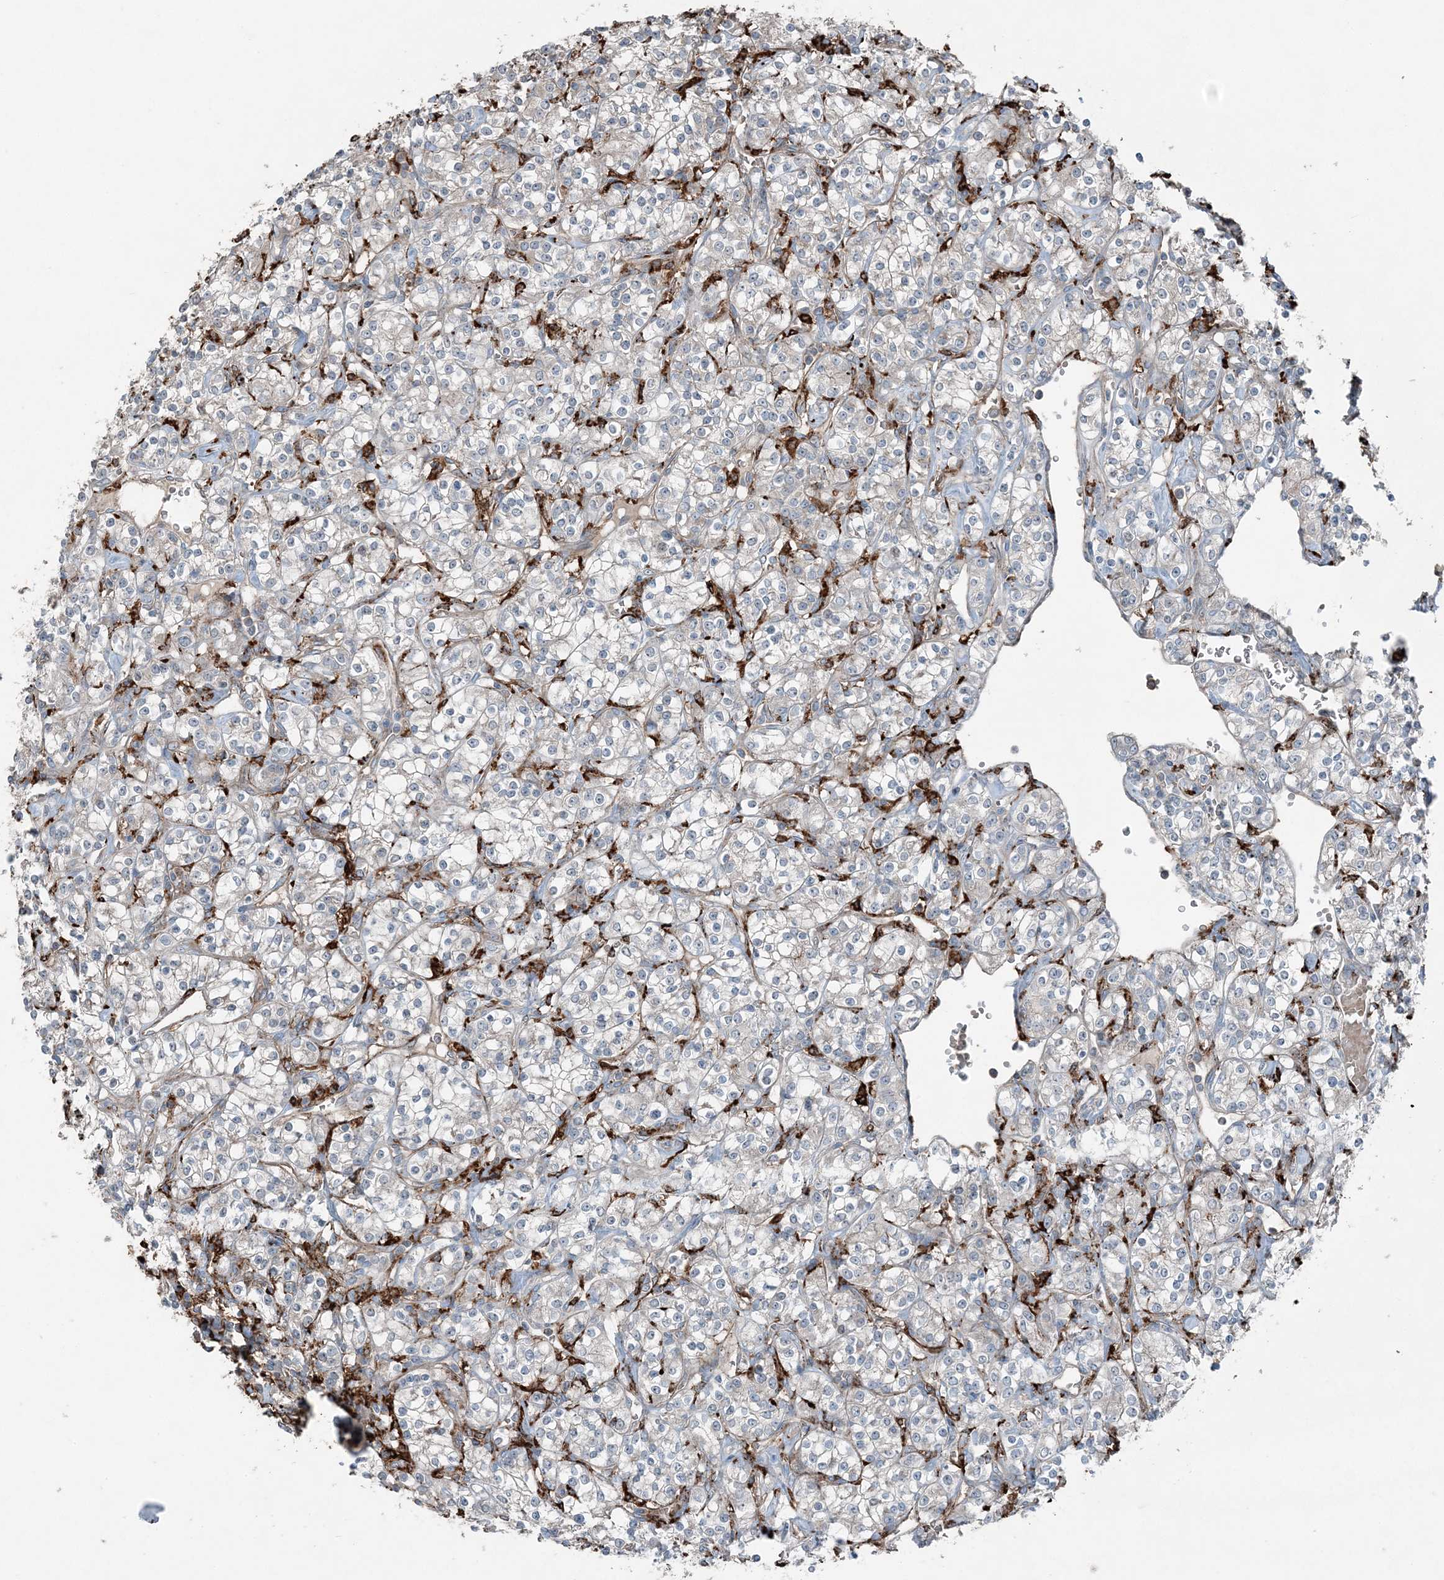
{"staining": {"intensity": "weak", "quantity": "<25%", "location": "cytoplasmic/membranous"}, "tissue": "renal cancer", "cell_type": "Tumor cells", "image_type": "cancer", "snomed": [{"axis": "morphology", "description": "Adenocarcinoma, NOS"}, {"axis": "topography", "description": "Kidney"}], "caption": "IHC of human renal cancer demonstrates no staining in tumor cells.", "gene": "KY", "patient": {"sex": "male", "age": 77}}